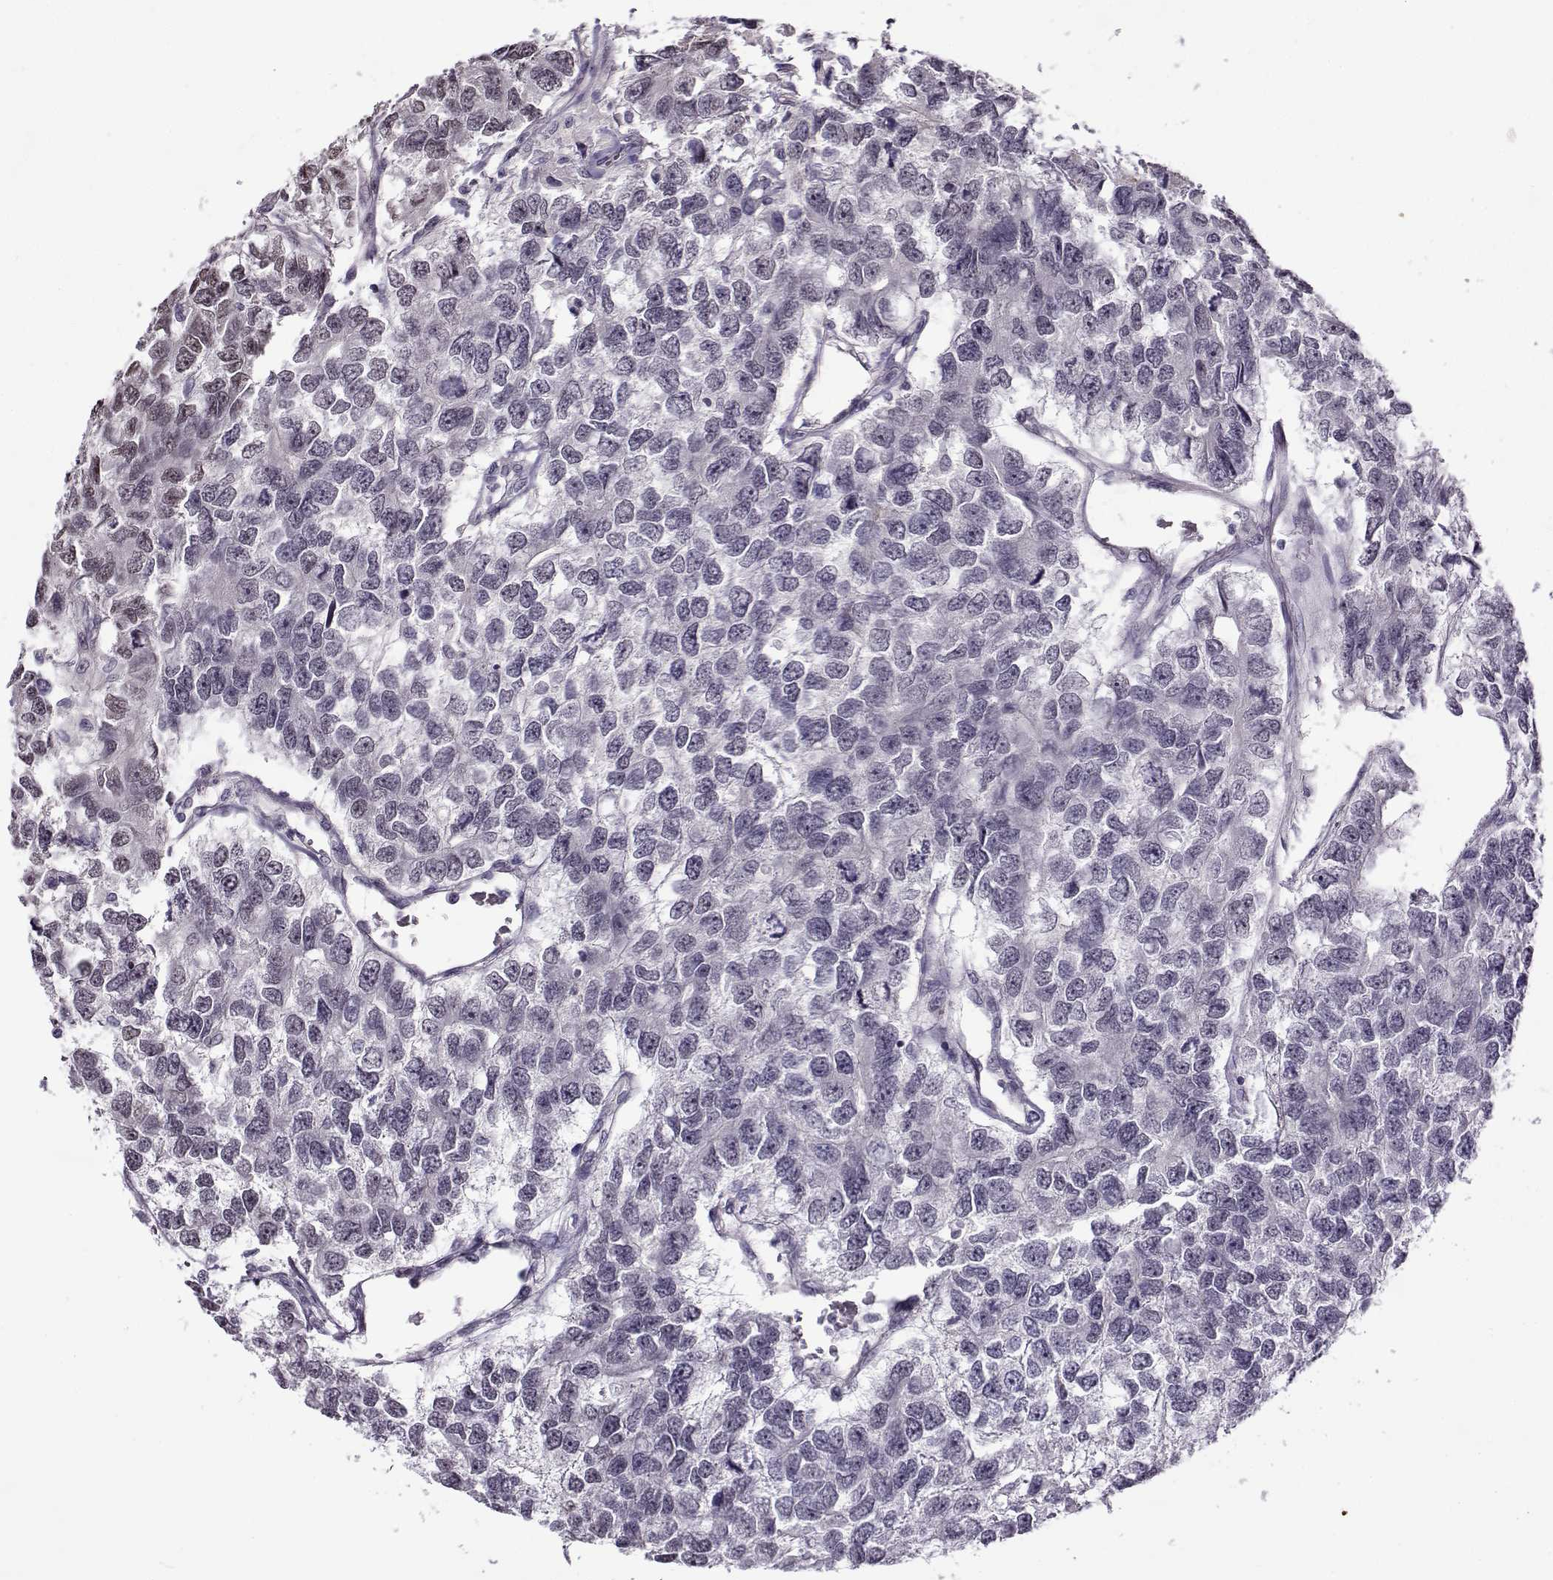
{"staining": {"intensity": "negative", "quantity": "none", "location": "none"}, "tissue": "testis cancer", "cell_type": "Tumor cells", "image_type": "cancer", "snomed": [{"axis": "morphology", "description": "Seminoma, NOS"}, {"axis": "topography", "description": "Testis"}], "caption": "High power microscopy histopathology image of an IHC photomicrograph of testis cancer (seminoma), revealing no significant expression in tumor cells.", "gene": "TEX55", "patient": {"sex": "male", "age": 52}}